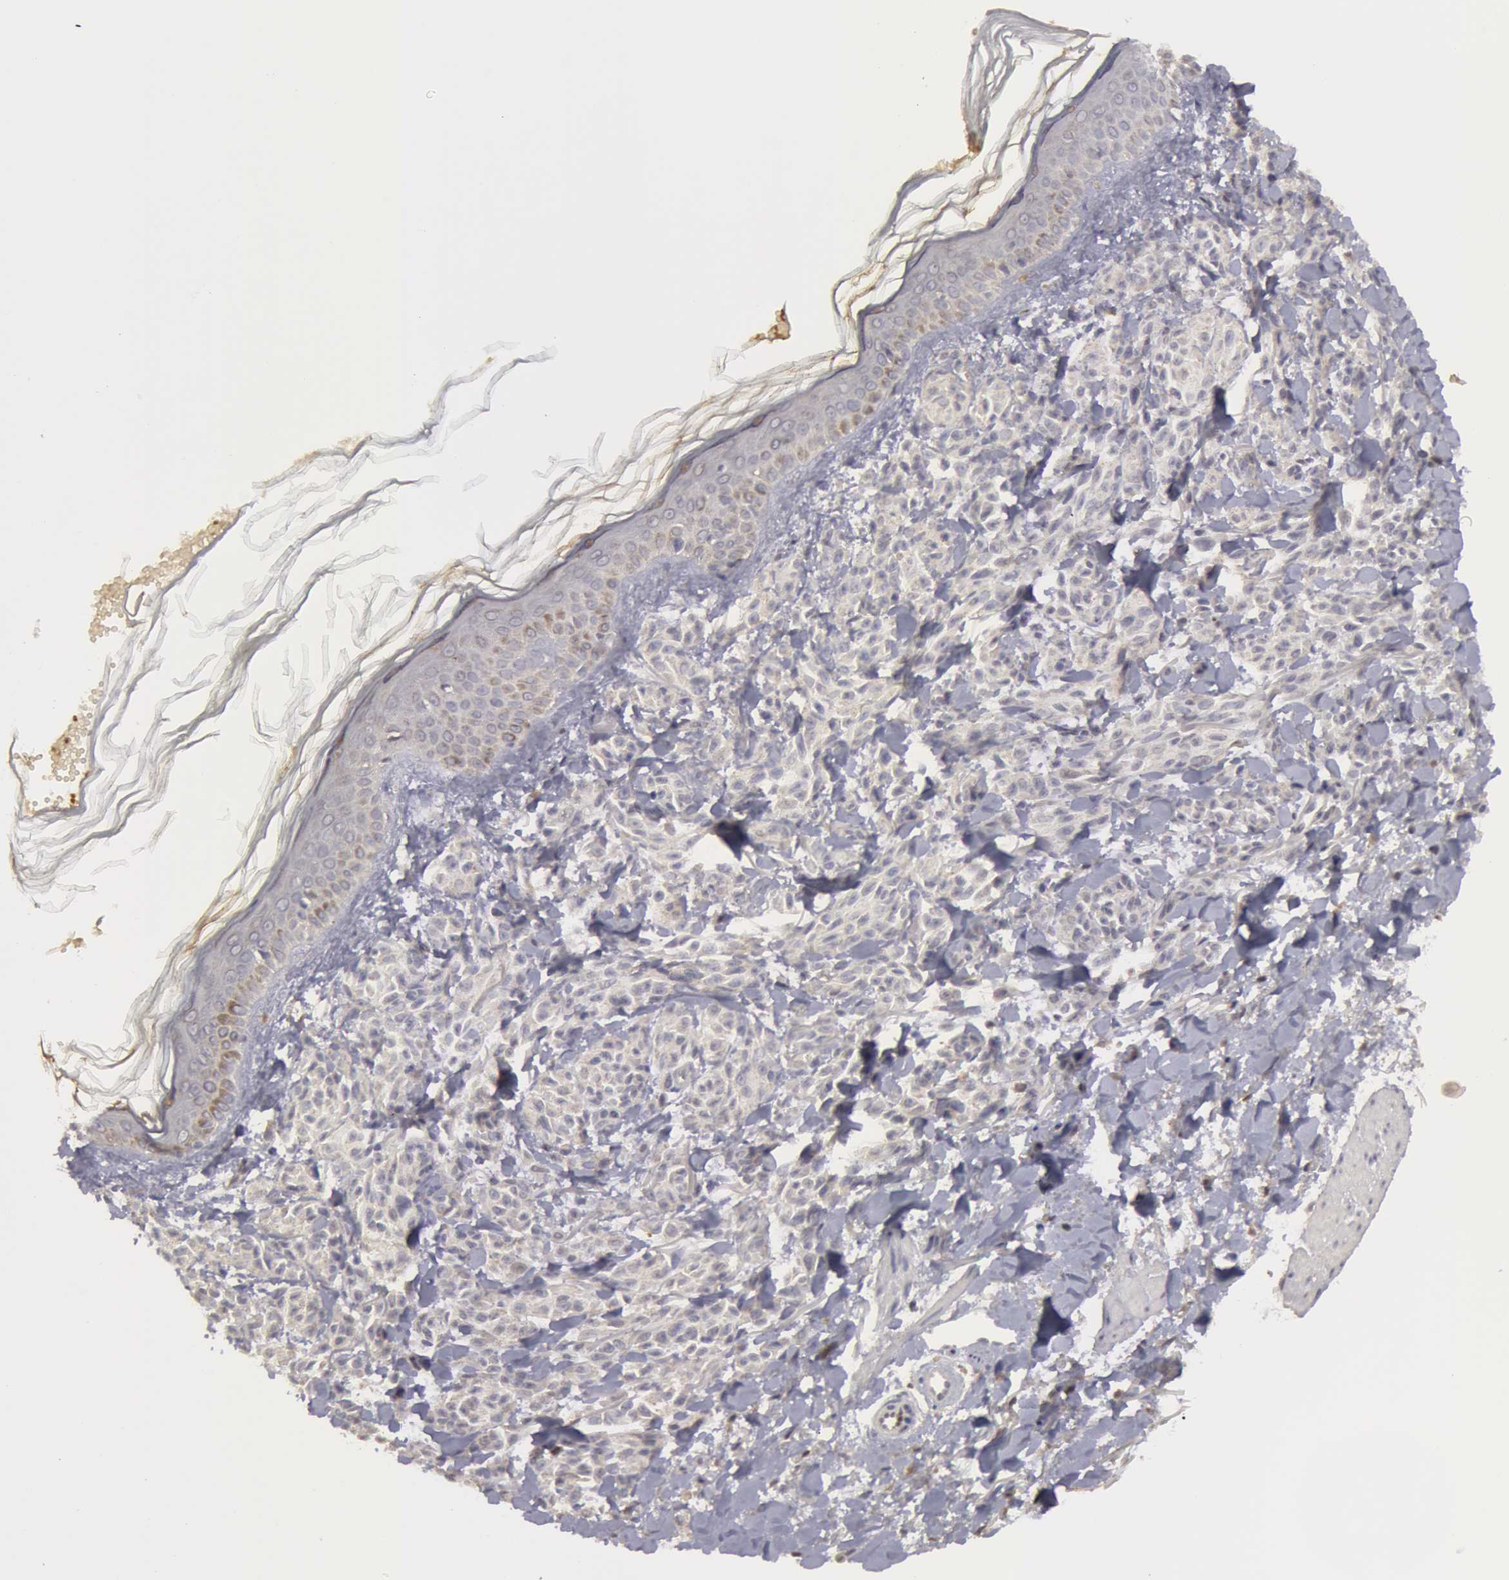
{"staining": {"intensity": "weak", "quantity": "25%-75%", "location": "cytoplasmic/membranous"}, "tissue": "melanoma", "cell_type": "Tumor cells", "image_type": "cancer", "snomed": [{"axis": "morphology", "description": "Malignant melanoma, NOS"}, {"axis": "topography", "description": "Skin"}], "caption": "Protein expression analysis of malignant melanoma reveals weak cytoplasmic/membranous staining in about 25%-75% of tumor cells.", "gene": "CAT", "patient": {"sex": "female", "age": 73}}